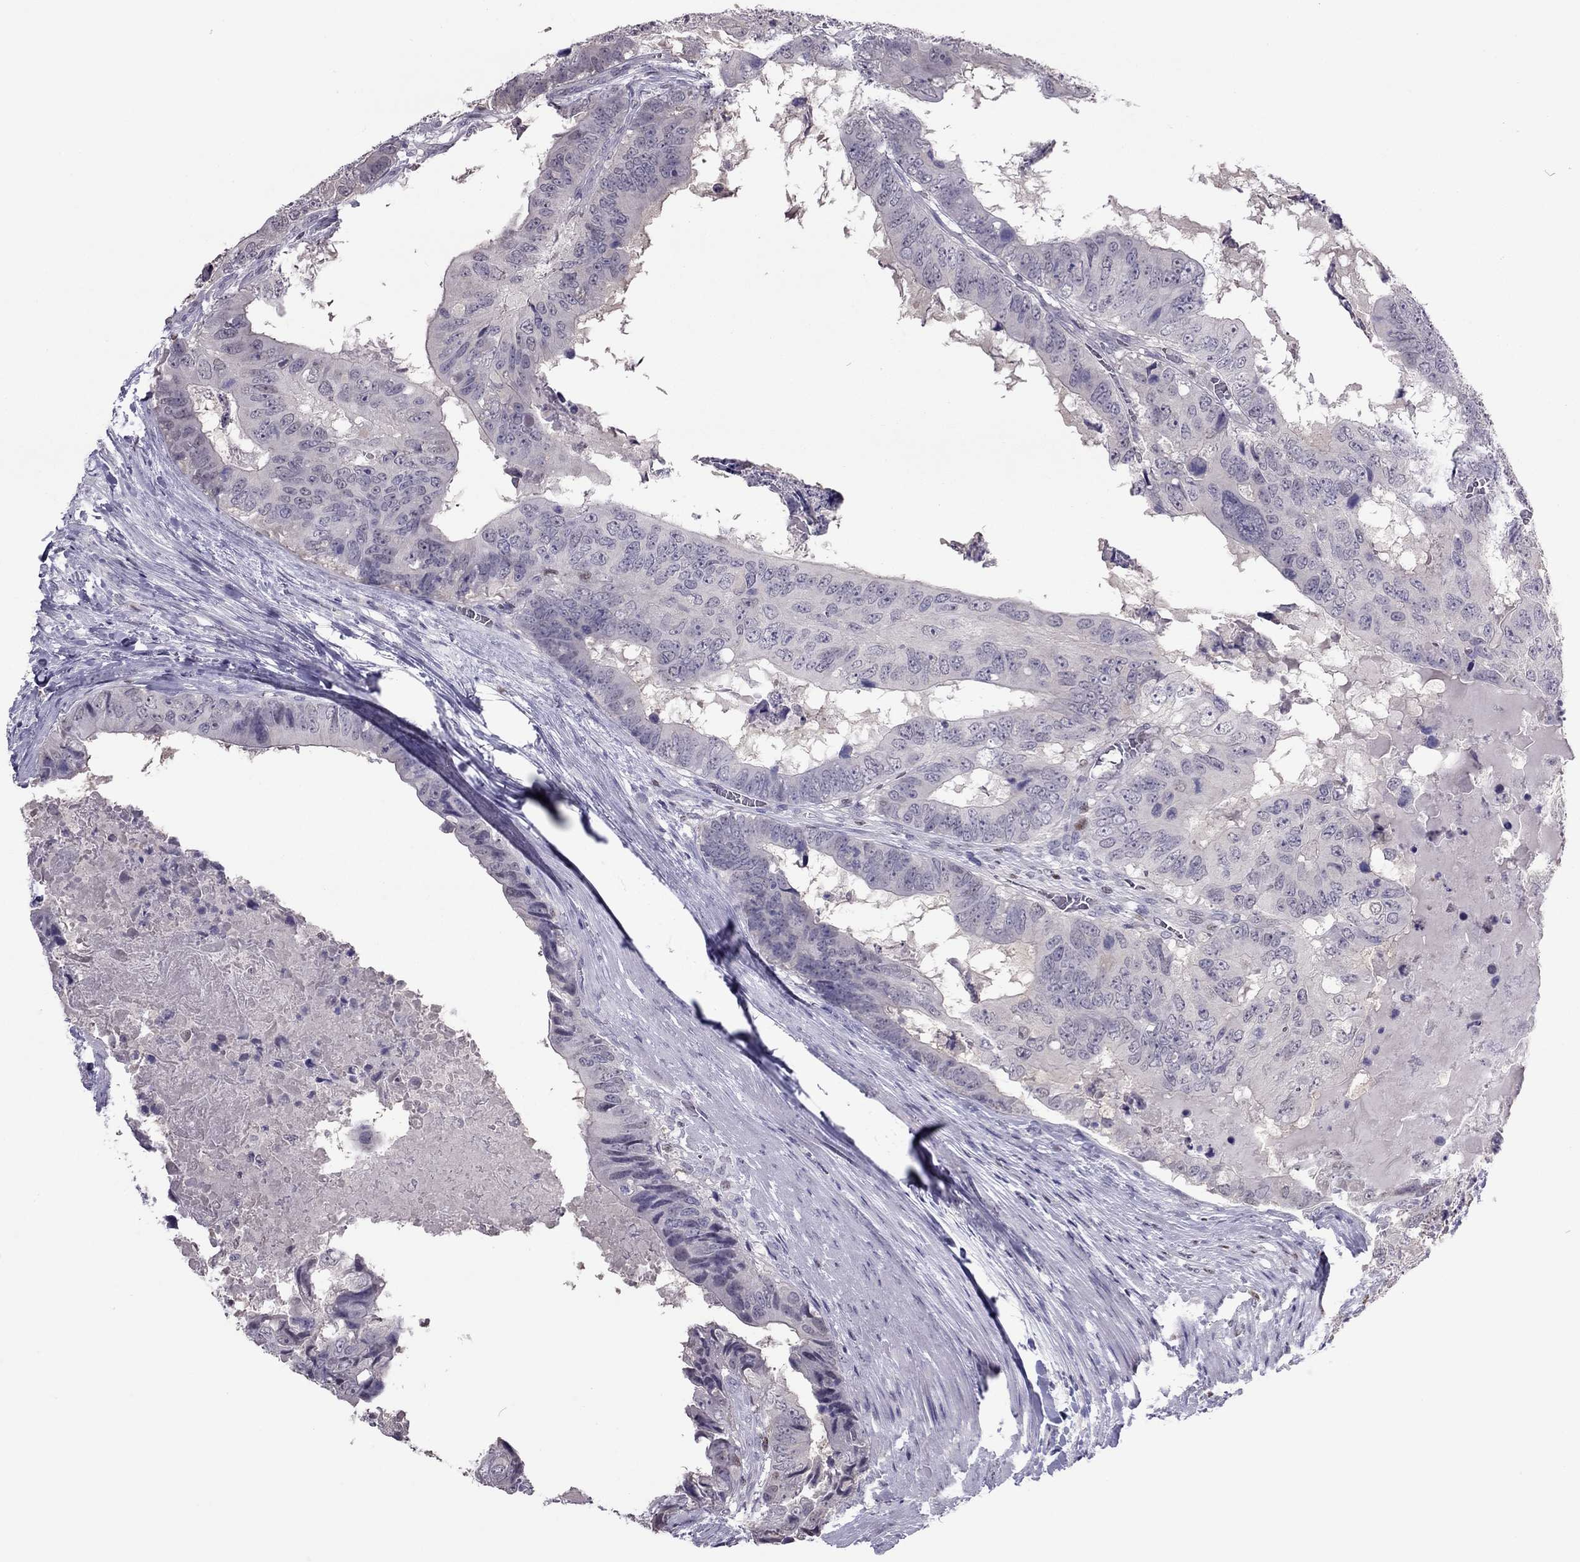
{"staining": {"intensity": "negative", "quantity": "none", "location": "none"}, "tissue": "colorectal cancer", "cell_type": "Tumor cells", "image_type": "cancer", "snomed": [{"axis": "morphology", "description": "Adenocarcinoma, NOS"}, {"axis": "topography", "description": "Colon"}], "caption": "Tumor cells are negative for brown protein staining in adenocarcinoma (colorectal).", "gene": "SPINT3", "patient": {"sex": "male", "age": 79}}